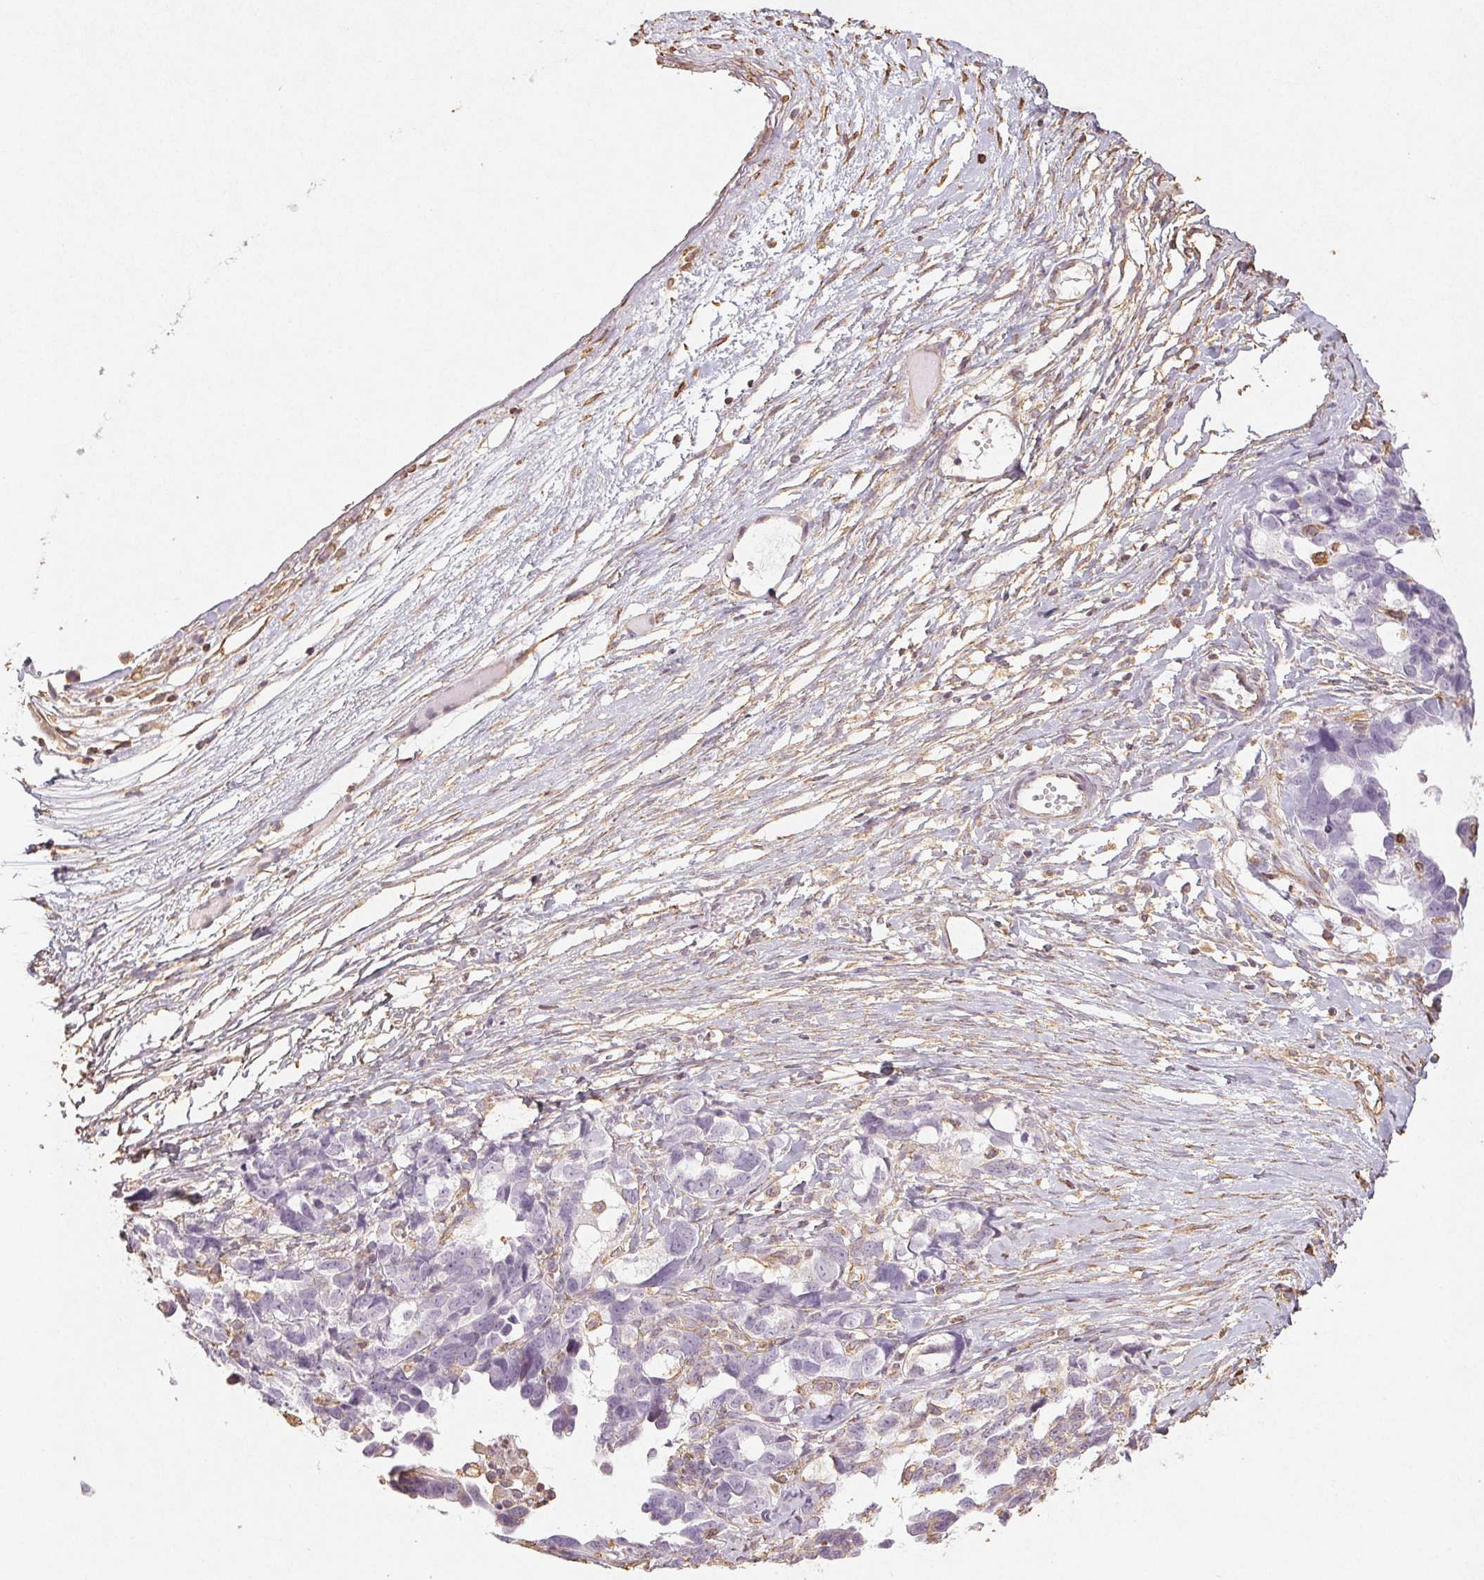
{"staining": {"intensity": "negative", "quantity": "none", "location": "none"}, "tissue": "ovarian cancer", "cell_type": "Tumor cells", "image_type": "cancer", "snomed": [{"axis": "morphology", "description": "Cystadenocarcinoma, serous, NOS"}, {"axis": "topography", "description": "Ovary"}], "caption": "The image shows no staining of tumor cells in ovarian serous cystadenocarcinoma.", "gene": "COL7A1", "patient": {"sex": "female", "age": 69}}